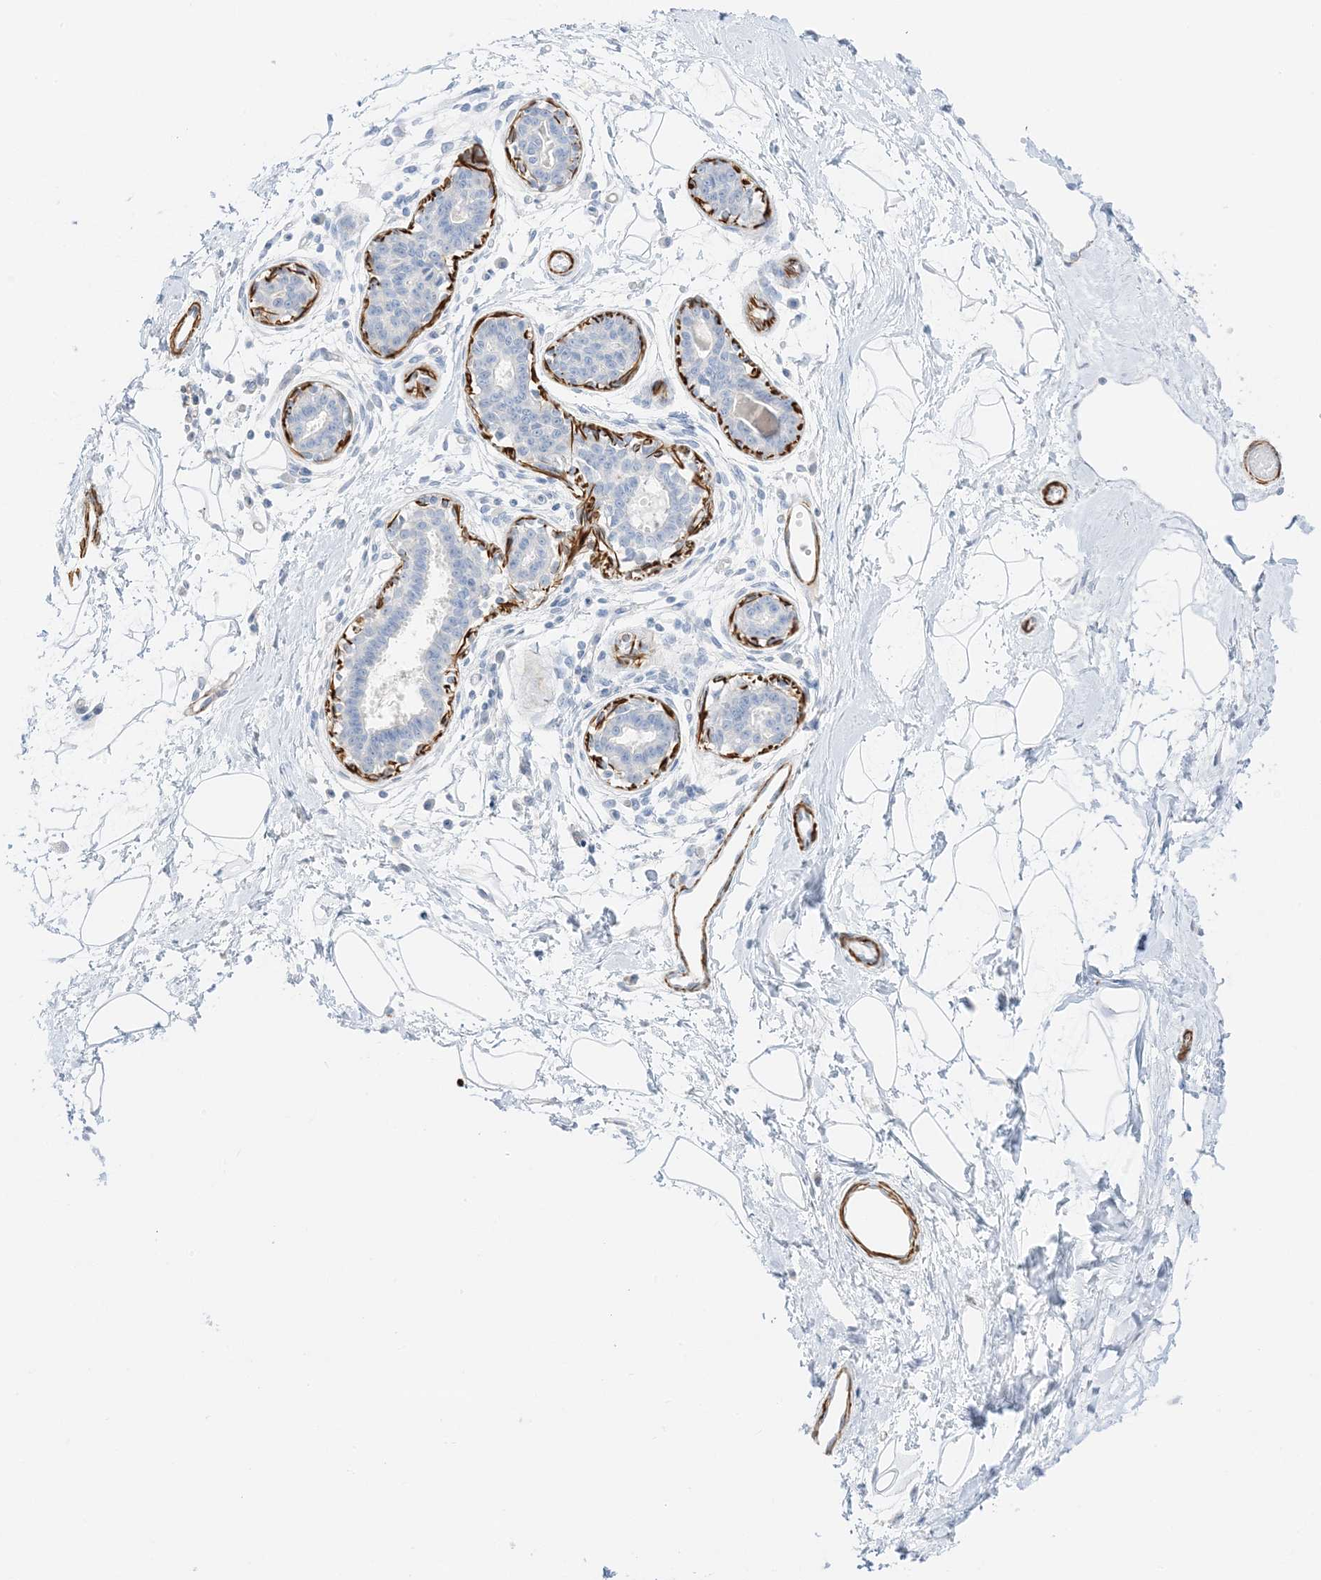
{"staining": {"intensity": "negative", "quantity": "none", "location": "none"}, "tissue": "breast", "cell_type": "Adipocytes", "image_type": "normal", "snomed": [{"axis": "morphology", "description": "Normal tissue, NOS"}, {"axis": "topography", "description": "Breast"}], "caption": "Adipocytes are negative for brown protein staining in normal breast. (DAB (3,3'-diaminobenzidine) immunohistochemistry (IHC) with hematoxylin counter stain).", "gene": "SLC22A13", "patient": {"sex": "female", "age": 45}}